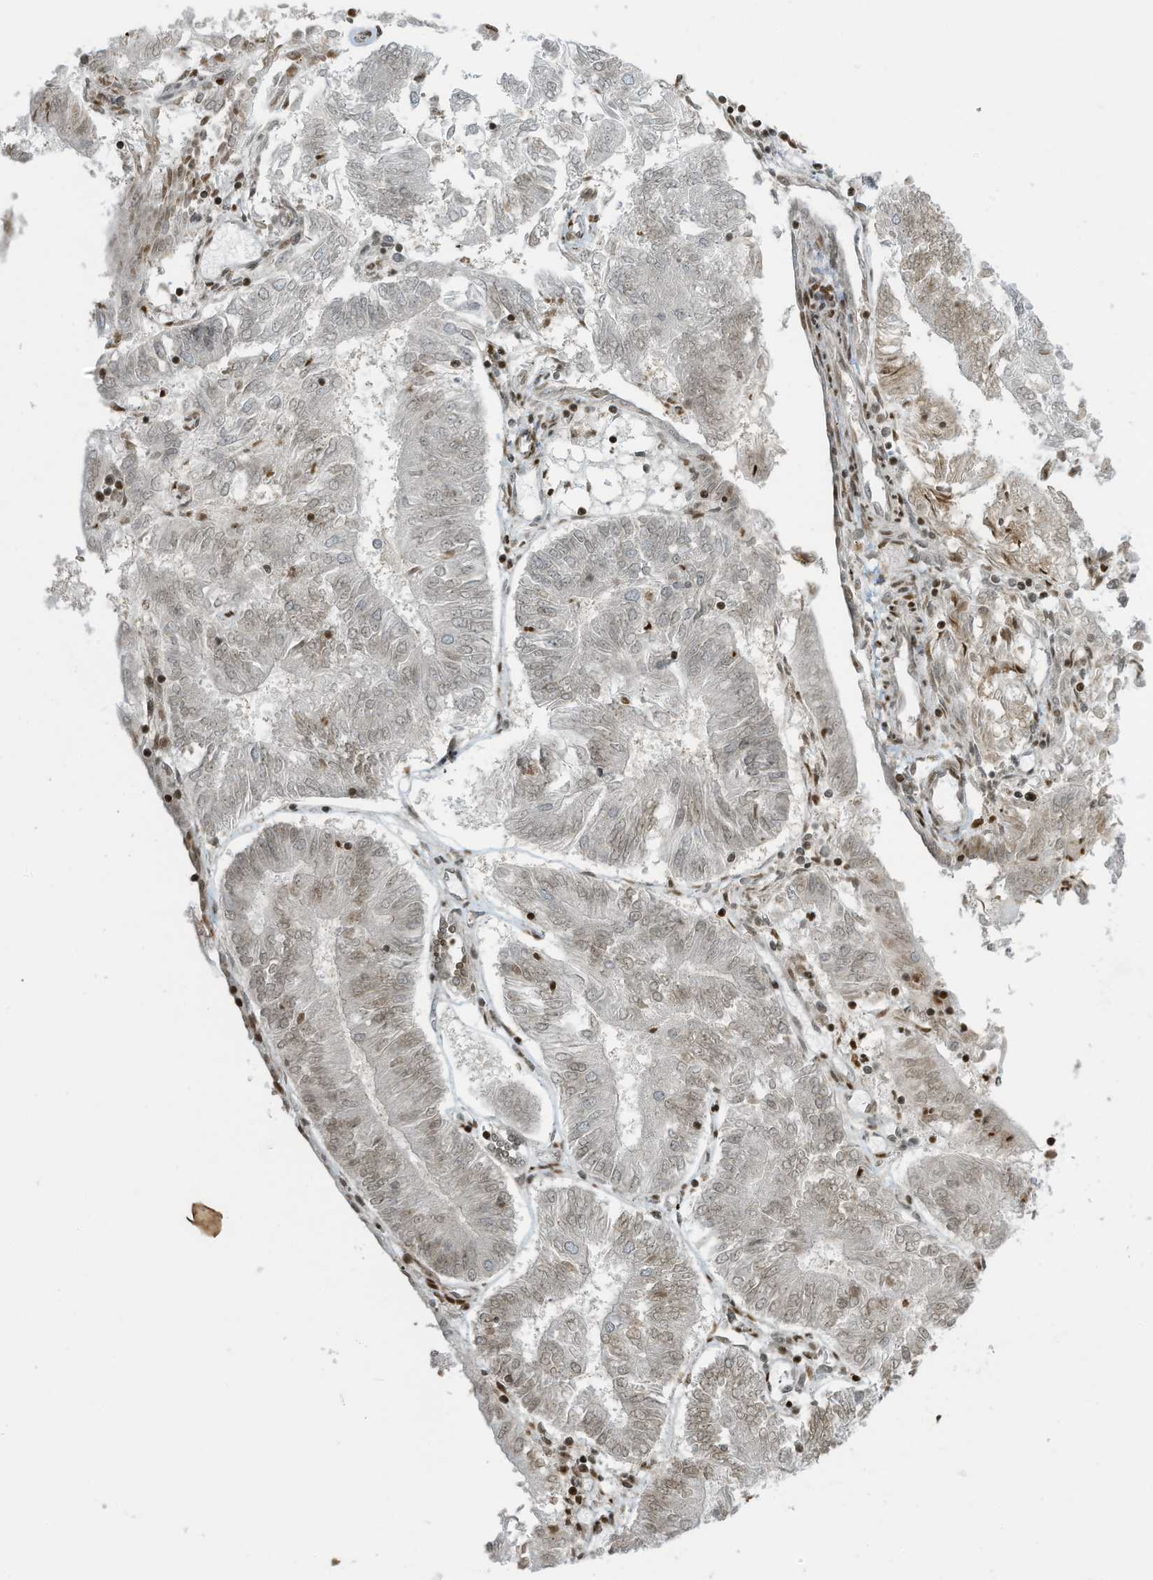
{"staining": {"intensity": "weak", "quantity": "25%-75%", "location": "nuclear"}, "tissue": "endometrial cancer", "cell_type": "Tumor cells", "image_type": "cancer", "snomed": [{"axis": "morphology", "description": "Adenocarcinoma, NOS"}, {"axis": "topography", "description": "Endometrium"}], "caption": "Weak nuclear expression is seen in about 25%-75% of tumor cells in endometrial cancer.", "gene": "ADI1", "patient": {"sex": "female", "age": 58}}